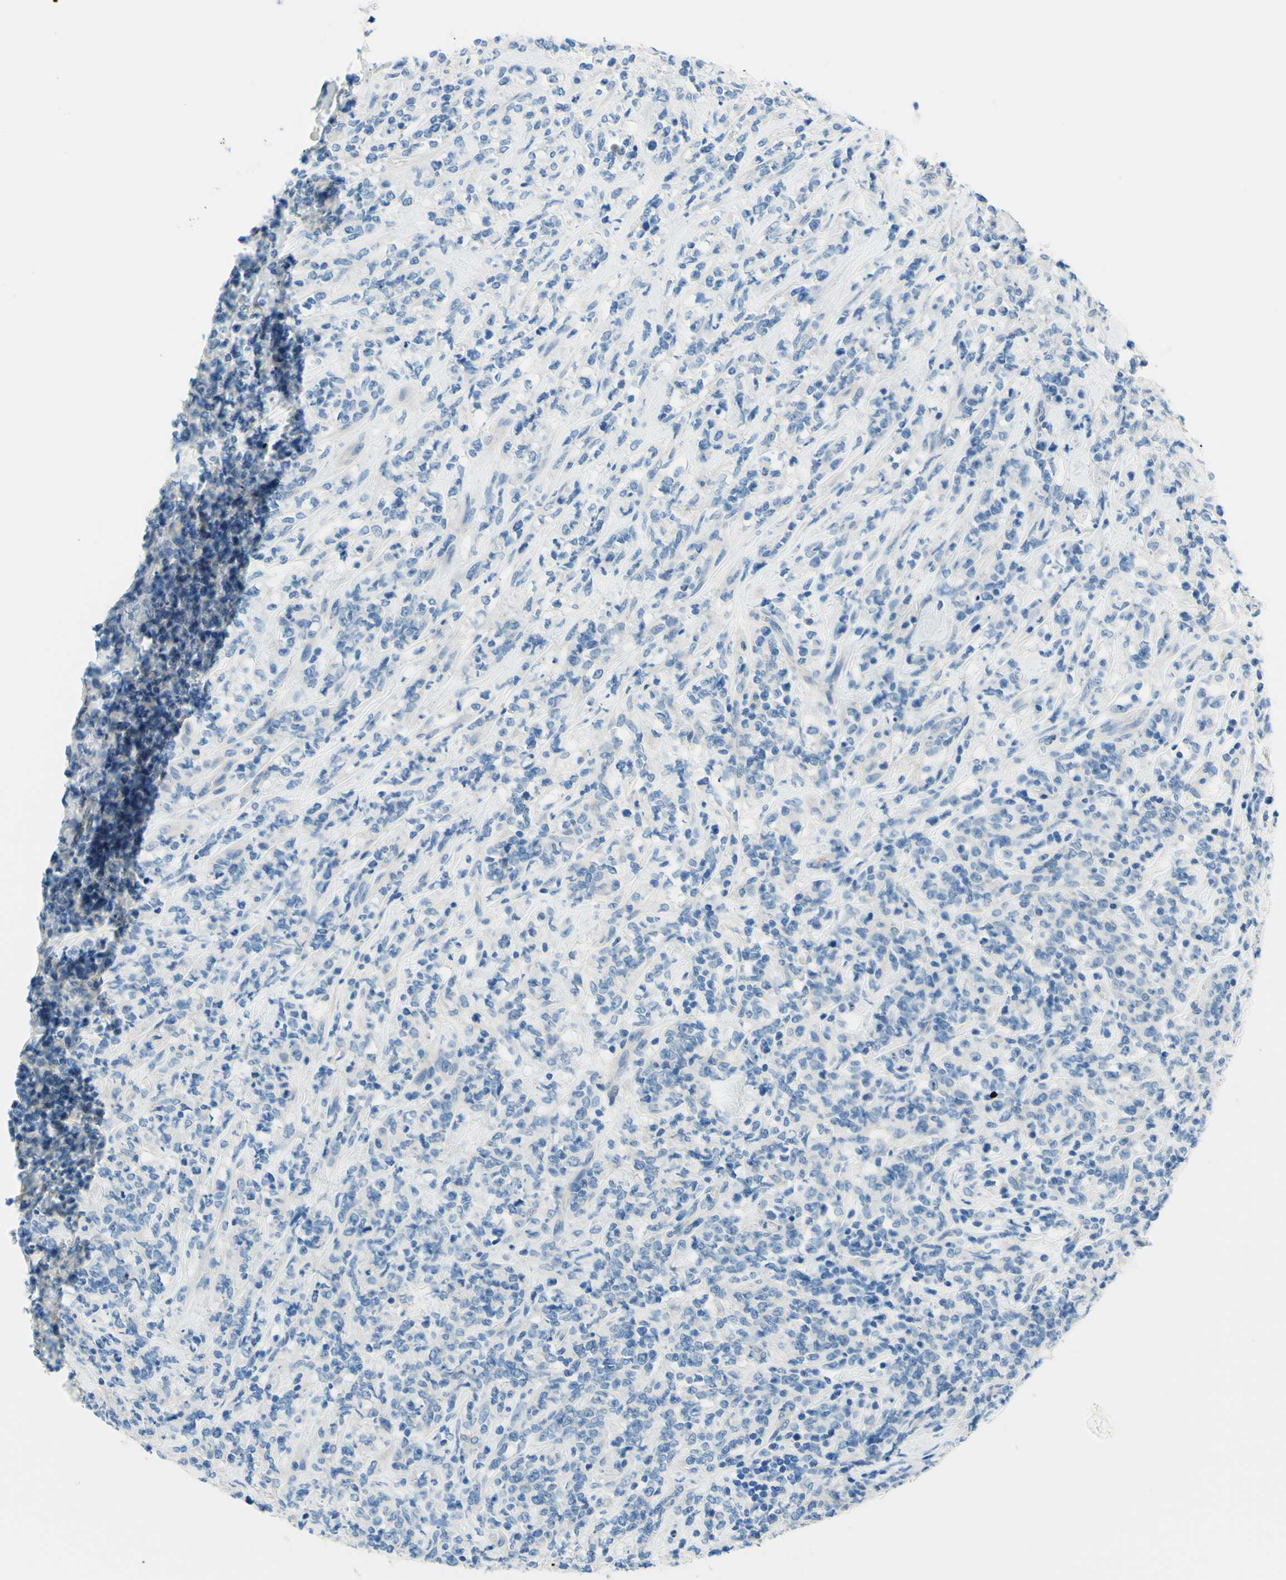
{"staining": {"intensity": "negative", "quantity": "none", "location": "none"}, "tissue": "lymphoma", "cell_type": "Tumor cells", "image_type": "cancer", "snomed": [{"axis": "morphology", "description": "Malignant lymphoma, non-Hodgkin's type, High grade"}, {"axis": "topography", "description": "Soft tissue"}], "caption": "The image demonstrates no staining of tumor cells in lymphoma. (DAB immunohistochemistry (IHC), high magnification).", "gene": "PASD1", "patient": {"sex": "male", "age": 18}}